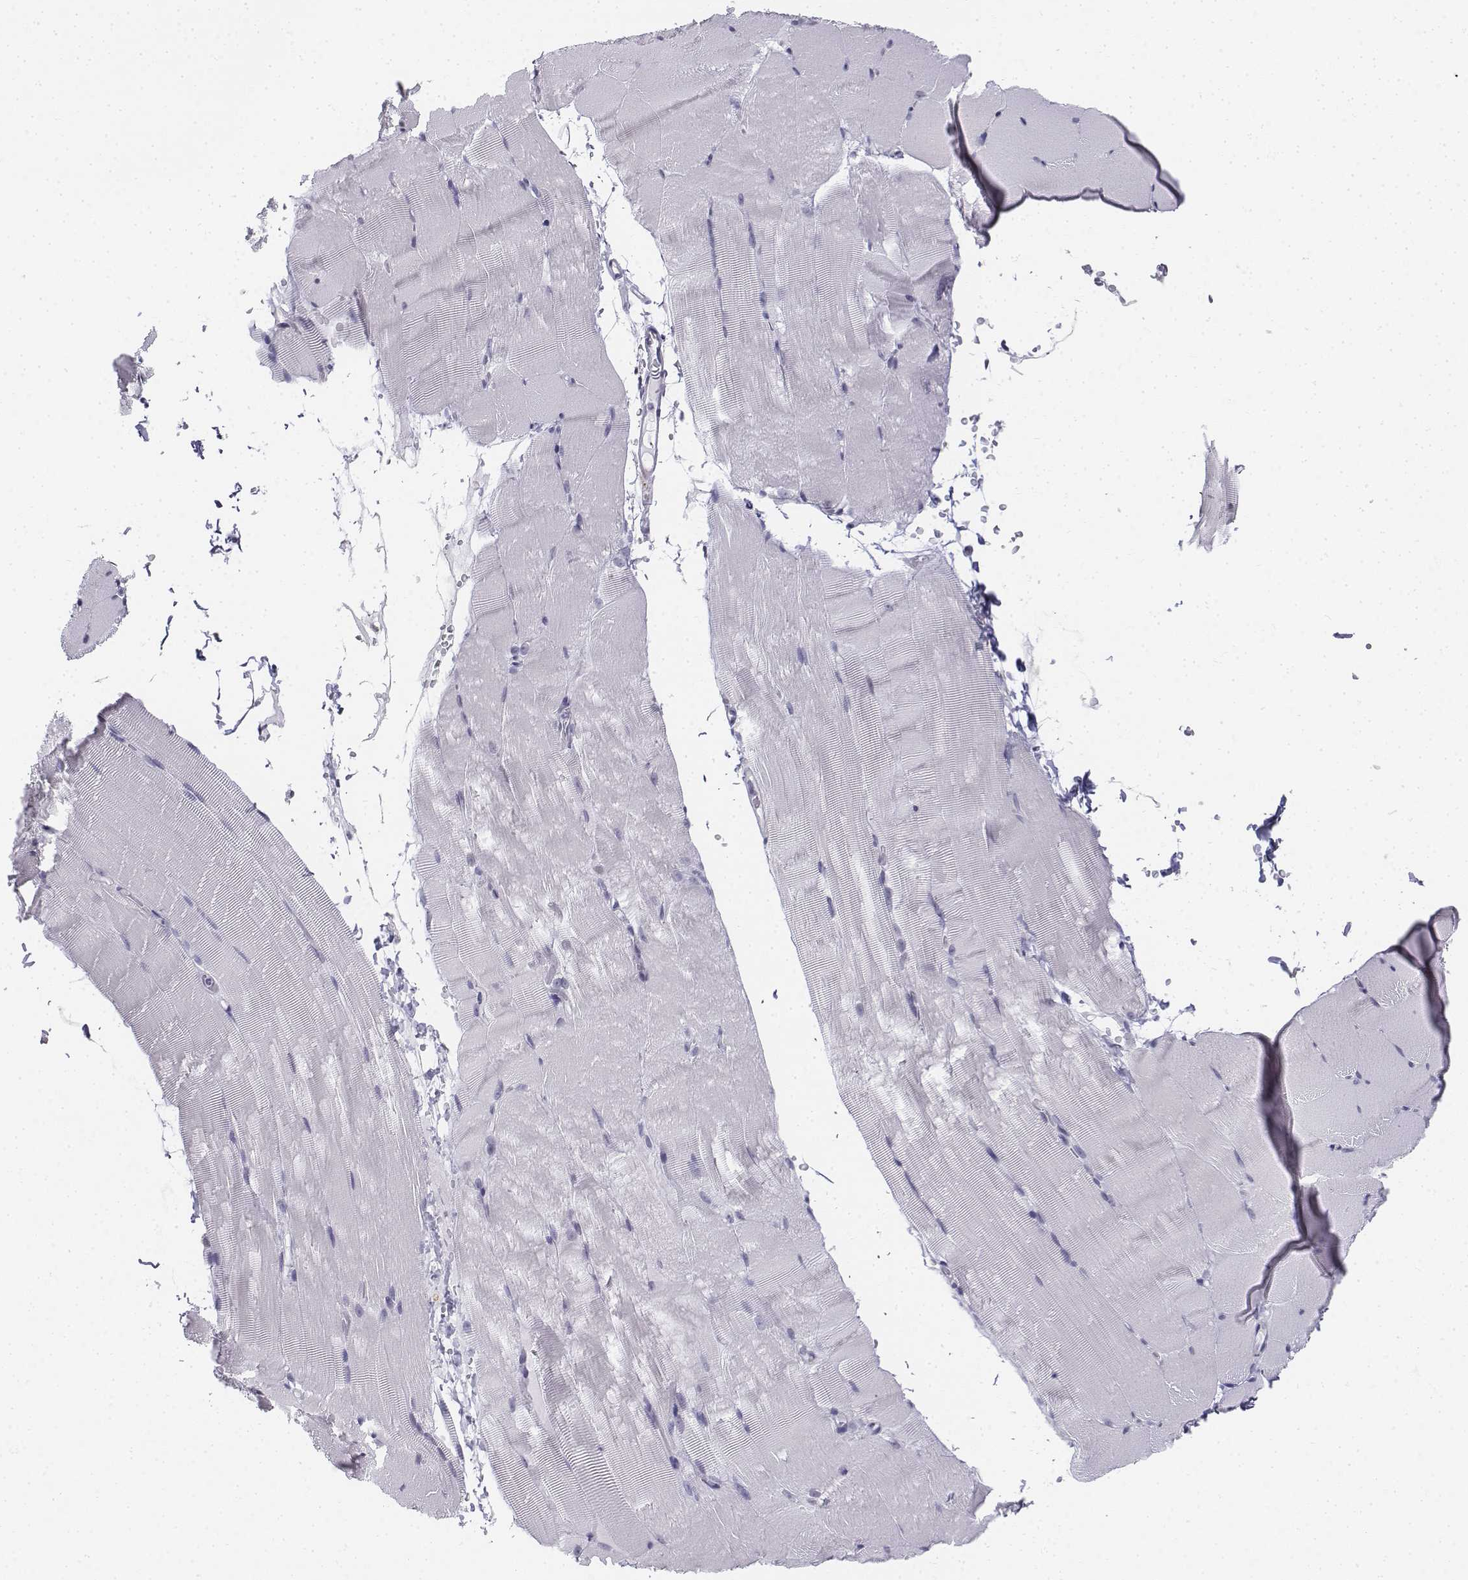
{"staining": {"intensity": "negative", "quantity": "none", "location": "none"}, "tissue": "skeletal muscle", "cell_type": "Myocytes", "image_type": "normal", "snomed": [{"axis": "morphology", "description": "Normal tissue, NOS"}, {"axis": "topography", "description": "Skeletal muscle"}], "caption": "This is a photomicrograph of immunohistochemistry (IHC) staining of benign skeletal muscle, which shows no positivity in myocytes.", "gene": "PENK", "patient": {"sex": "female", "age": 37}}